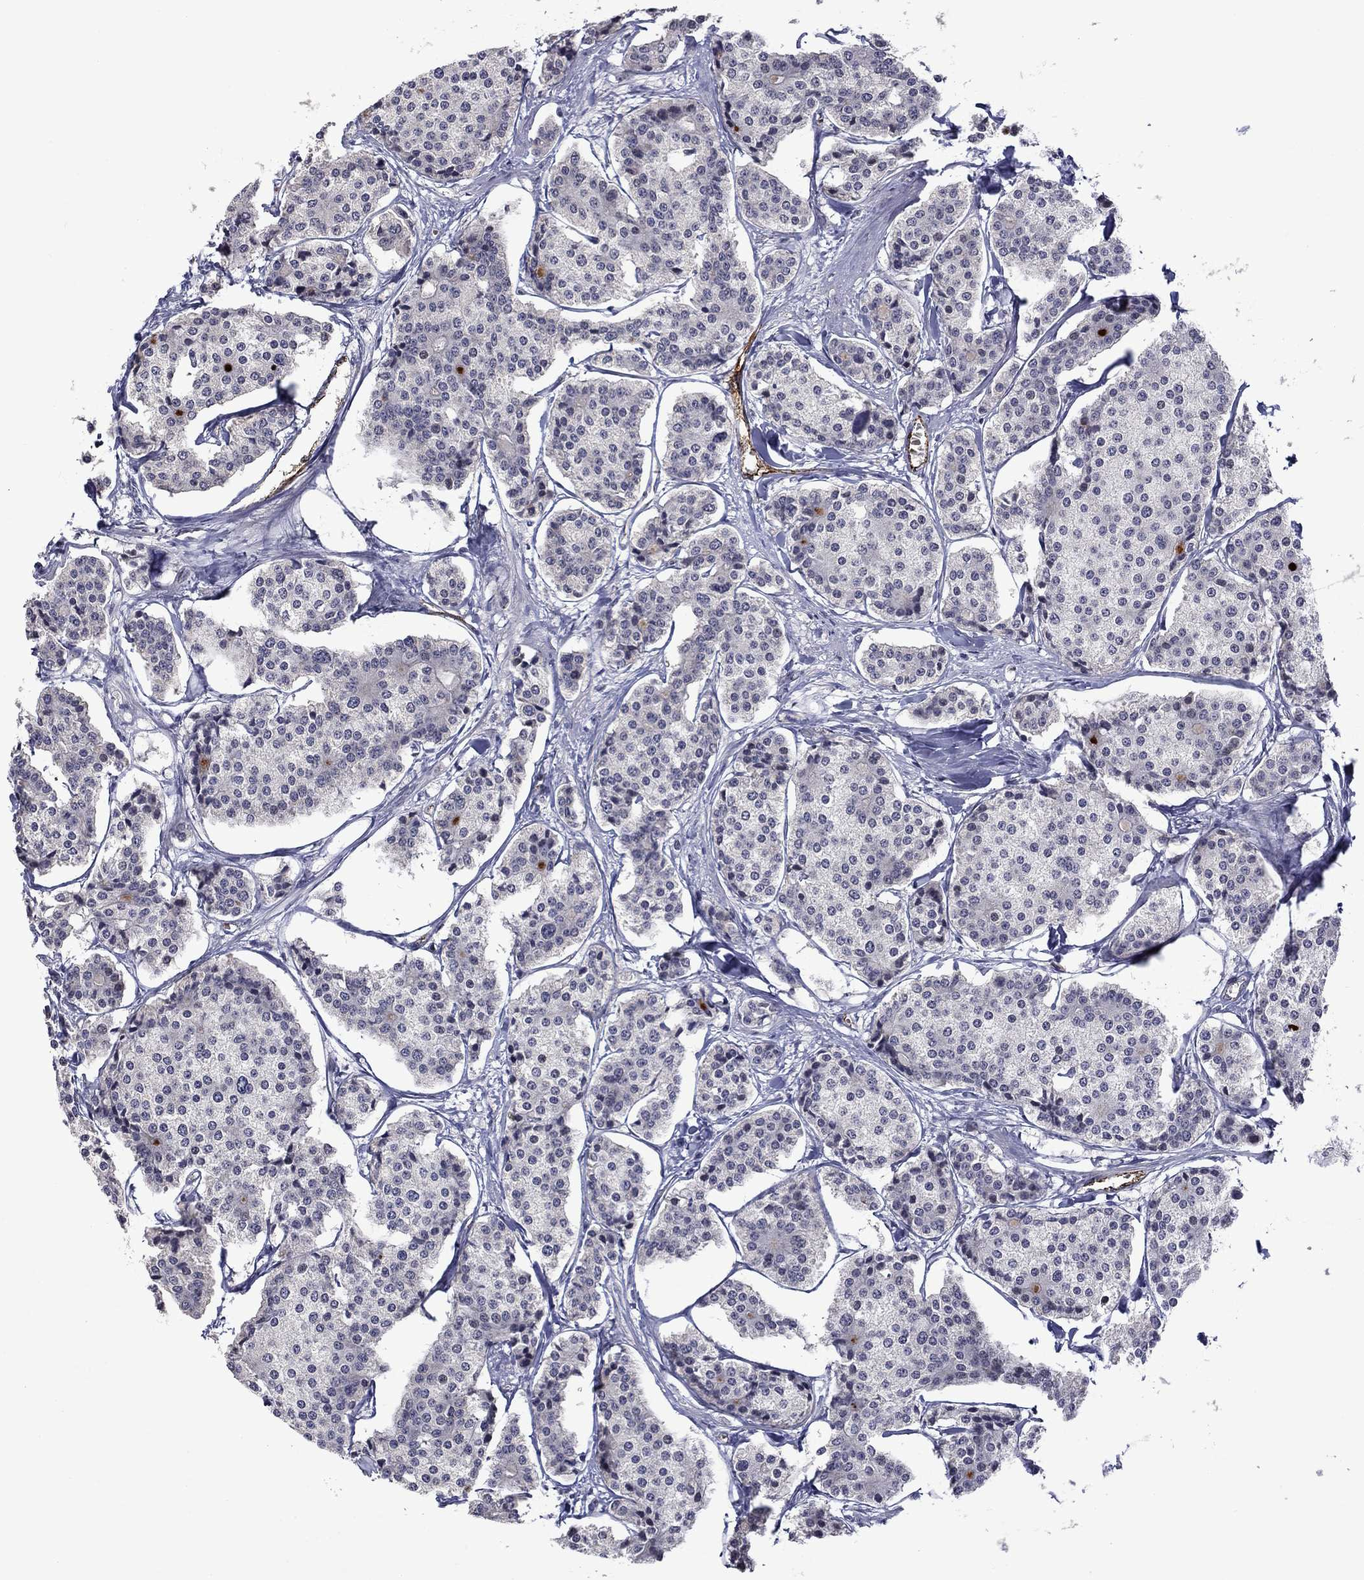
{"staining": {"intensity": "negative", "quantity": "none", "location": "none"}, "tissue": "carcinoid", "cell_type": "Tumor cells", "image_type": "cancer", "snomed": [{"axis": "morphology", "description": "Carcinoid, malignant, NOS"}, {"axis": "topography", "description": "Small intestine"}], "caption": "Tumor cells are negative for protein expression in human carcinoid. (Immunohistochemistry, brightfield microscopy, high magnification).", "gene": "SLITRK1", "patient": {"sex": "female", "age": 65}}